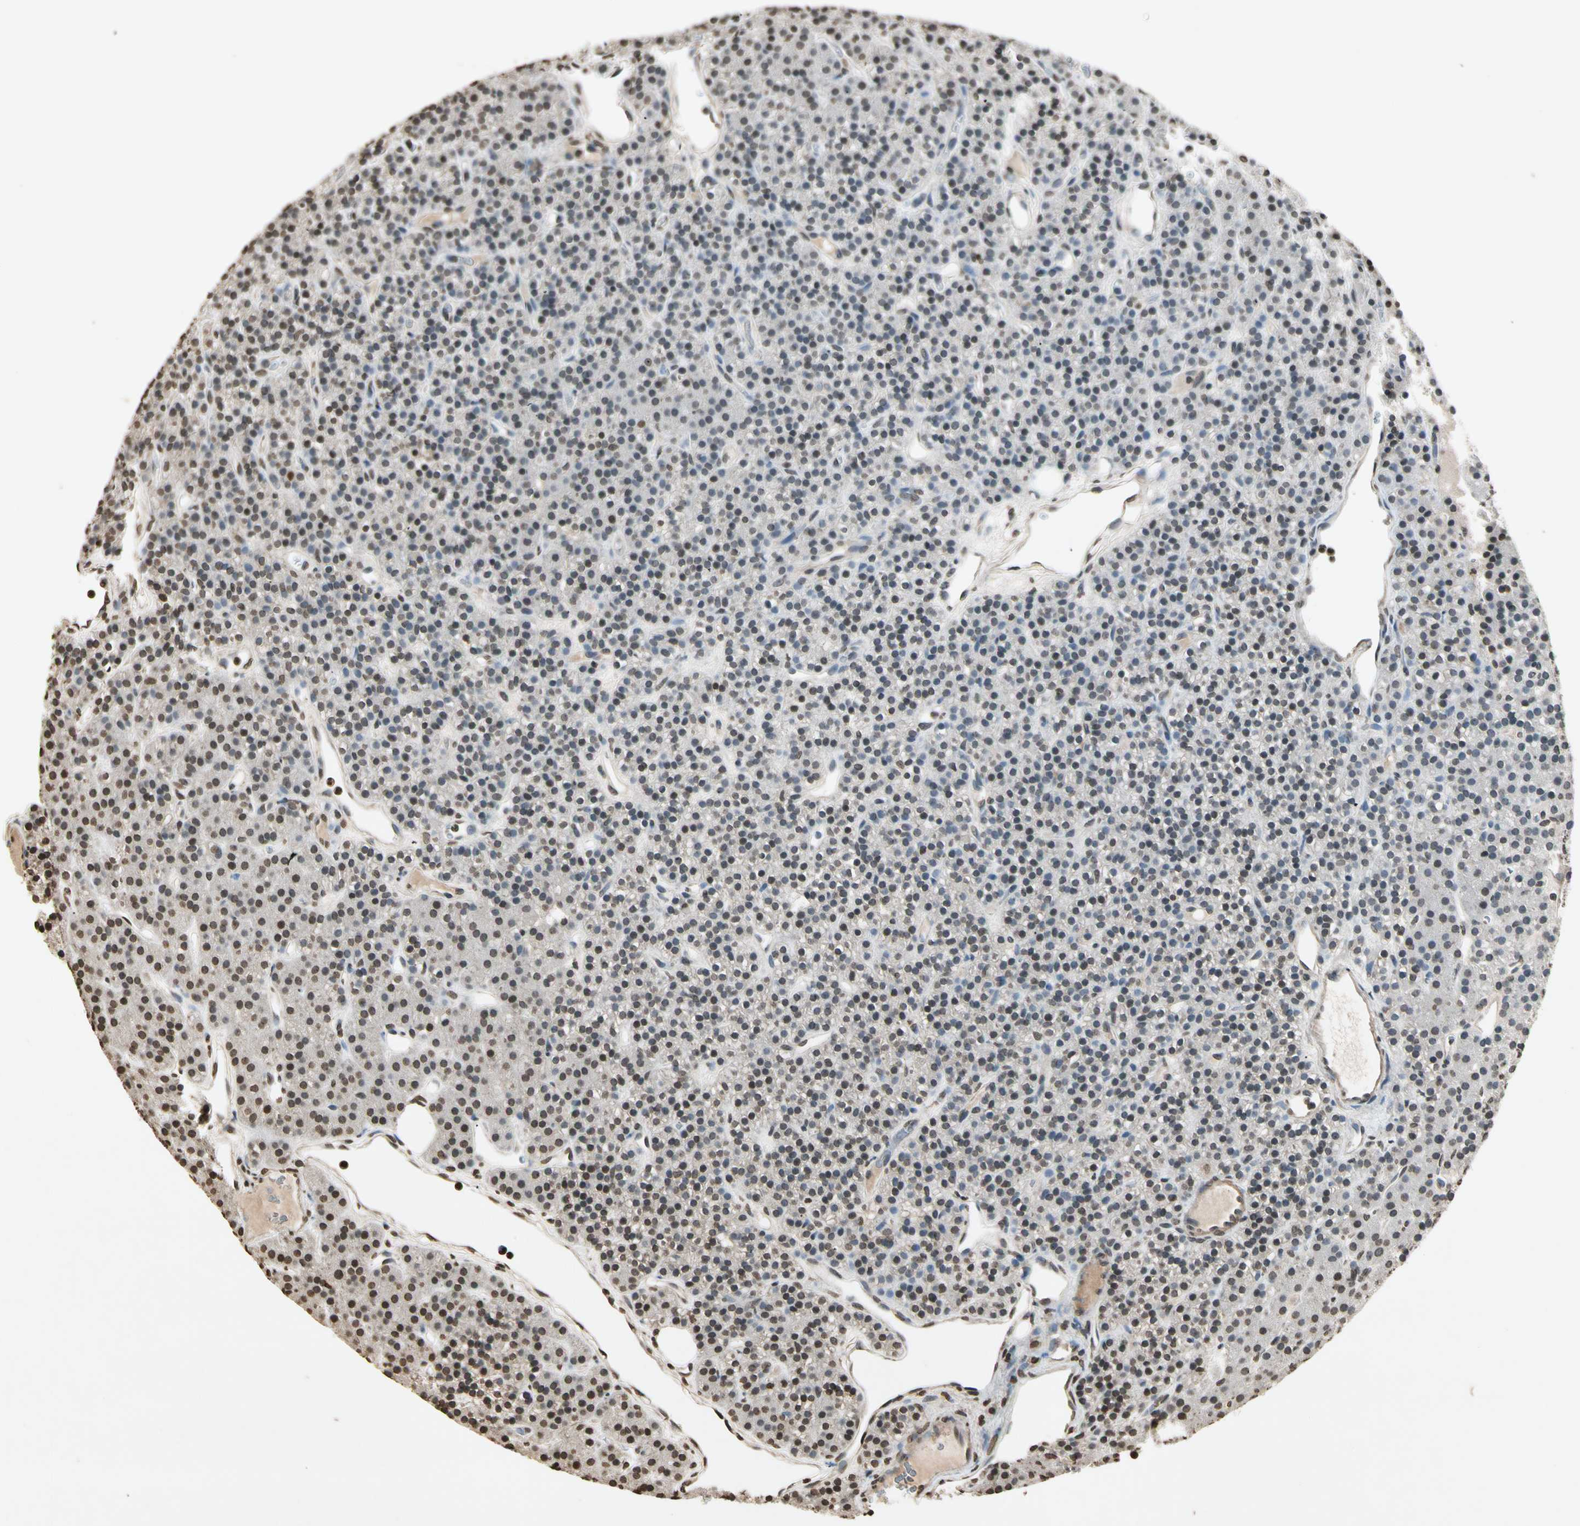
{"staining": {"intensity": "weak", "quantity": "25%-75%", "location": "cytoplasmic/membranous,nuclear"}, "tissue": "parathyroid gland", "cell_type": "Glandular cells", "image_type": "normal", "snomed": [{"axis": "morphology", "description": "Normal tissue, NOS"}, {"axis": "morphology", "description": "Hyperplasia, NOS"}, {"axis": "topography", "description": "Parathyroid gland"}], "caption": "IHC micrograph of normal parathyroid gland: parathyroid gland stained using IHC demonstrates low levels of weak protein expression localized specifically in the cytoplasmic/membranous,nuclear of glandular cells, appearing as a cytoplasmic/membranous,nuclear brown color.", "gene": "TOP1", "patient": {"sex": "male", "age": 44}}